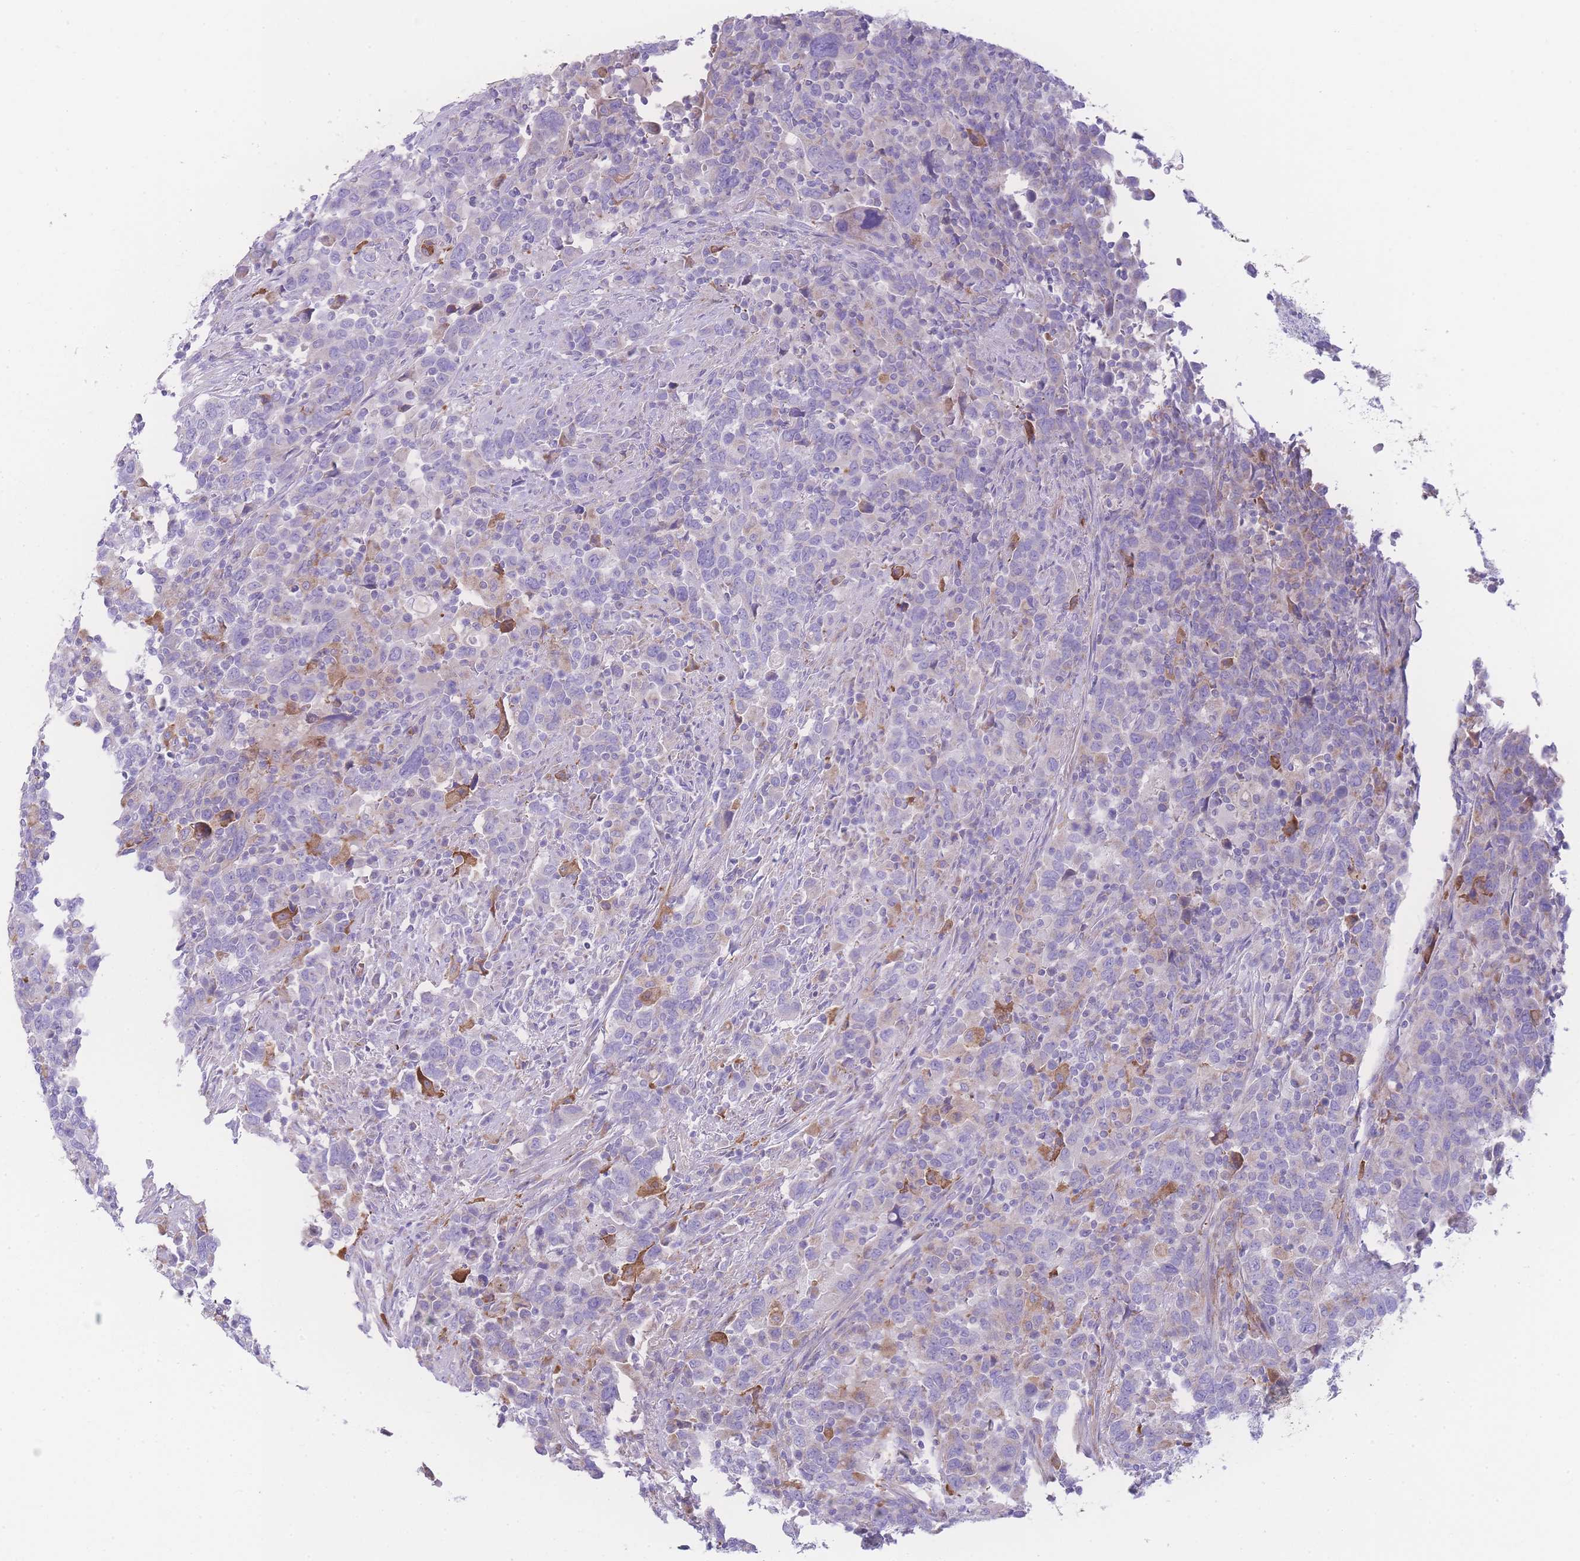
{"staining": {"intensity": "weak", "quantity": "<25%", "location": "cytoplasmic/membranous"}, "tissue": "urothelial cancer", "cell_type": "Tumor cells", "image_type": "cancer", "snomed": [{"axis": "morphology", "description": "Urothelial carcinoma, High grade"}, {"axis": "topography", "description": "Urinary bladder"}], "caption": "The photomicrograph exhibits no significant expression in tumor cells of urothelial cancer.", "gene": "NBEAL1", "patient": {"sex": "male", "age": 61}}